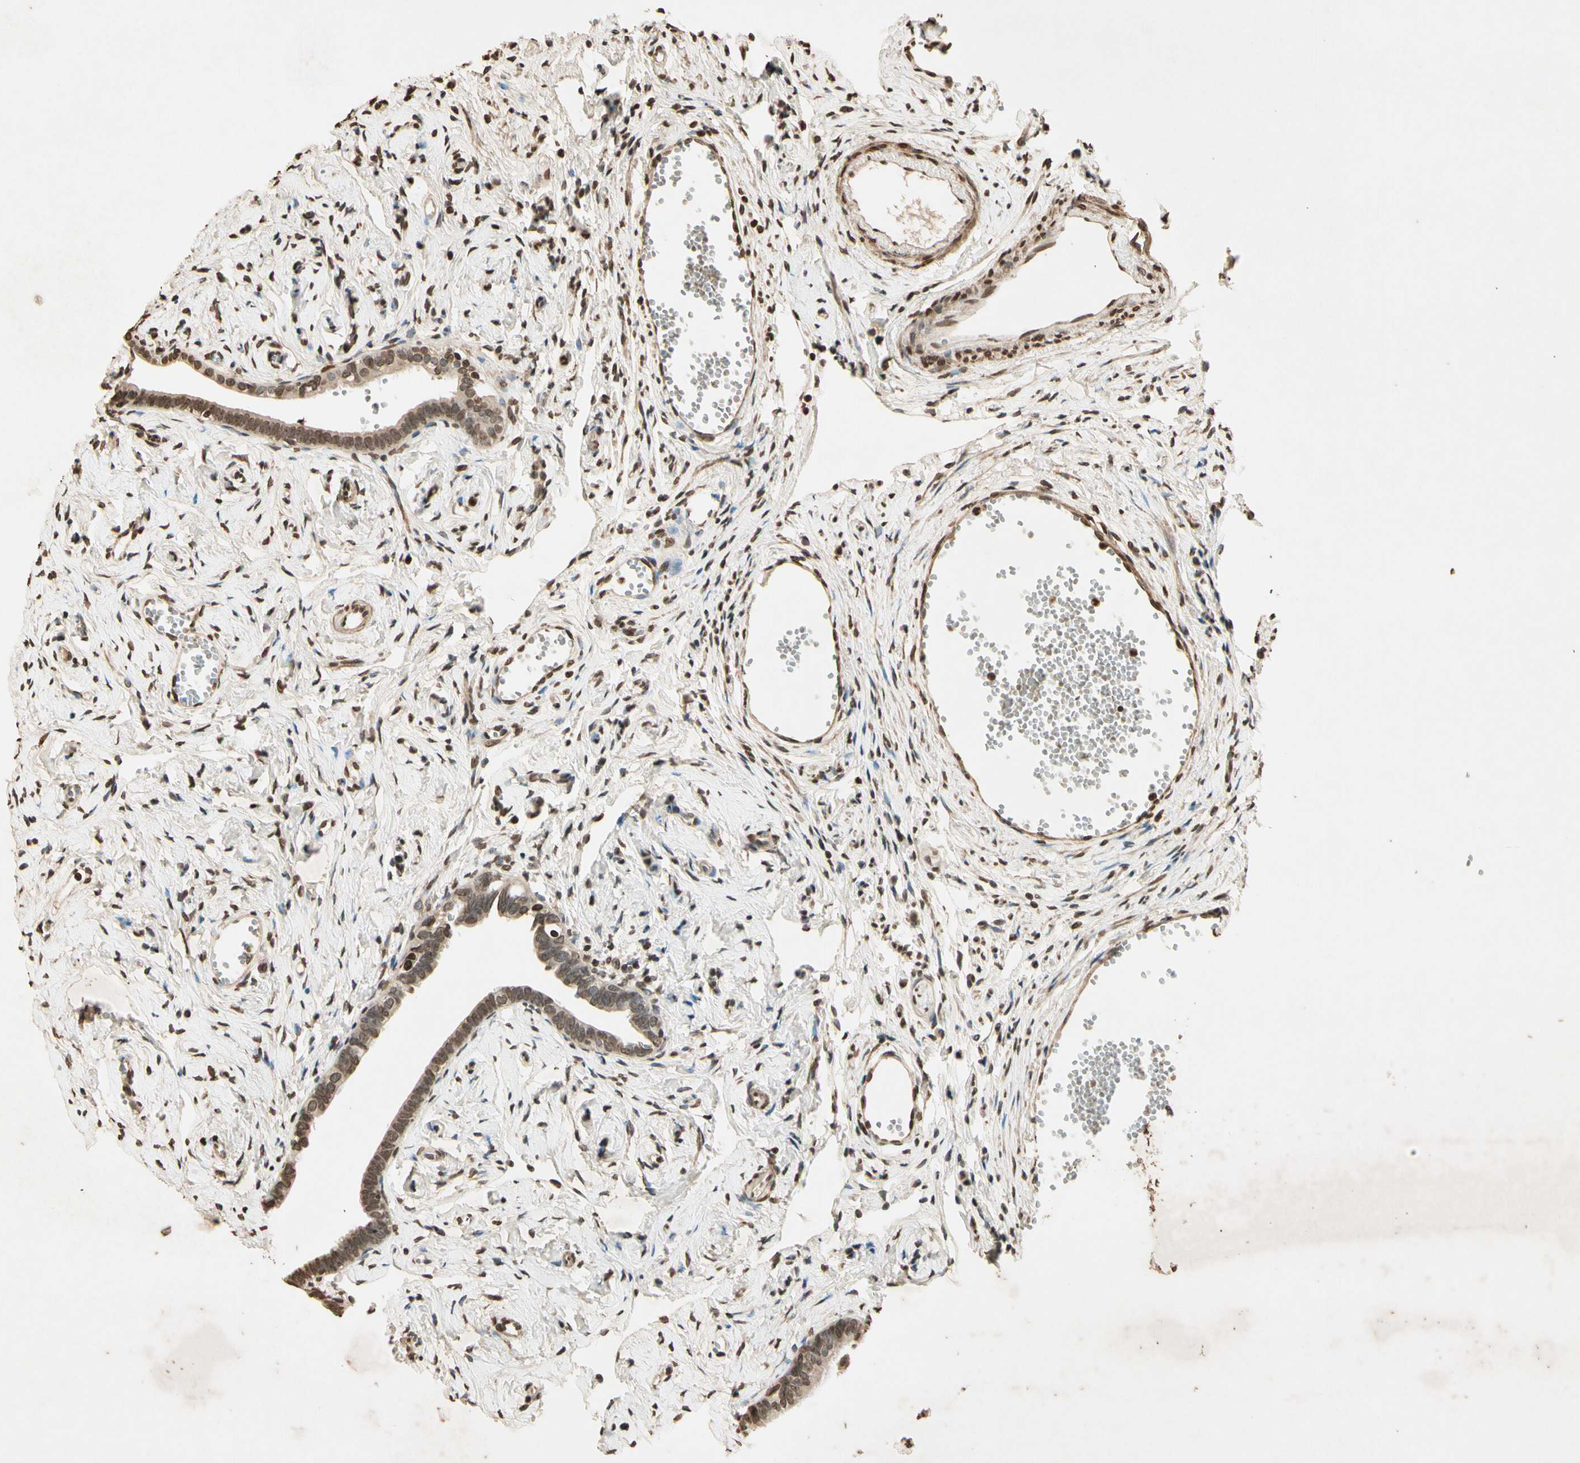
{"staining": {"intensity": "moderate", "quantity": "25%-75%", "location": "nuclear"}, "tissue": "fallopian tube", "cell_type": "Glandular cells", "image_type": "normal", "snomed": [{"axis": "morphology", "description": "Normal tissue, NOS"}, {"axis": "topography", "description": "Fallopian tube"}], "caption": "High-power microscopy captured an immunohistochemistry (IHC) image of benign fallopian tube, revealing moderate nuclear positivity in about 25%-75% of glandular cells. The staining was performed using DAB (3,3'-diaminobenzidine) to visualize the protein expression in brown, while the nuclei were stained in blue with hematoxylin (Magnification: 20x).", "gene": "TOP1", "patient": {"sex": "female", "age": 71}}